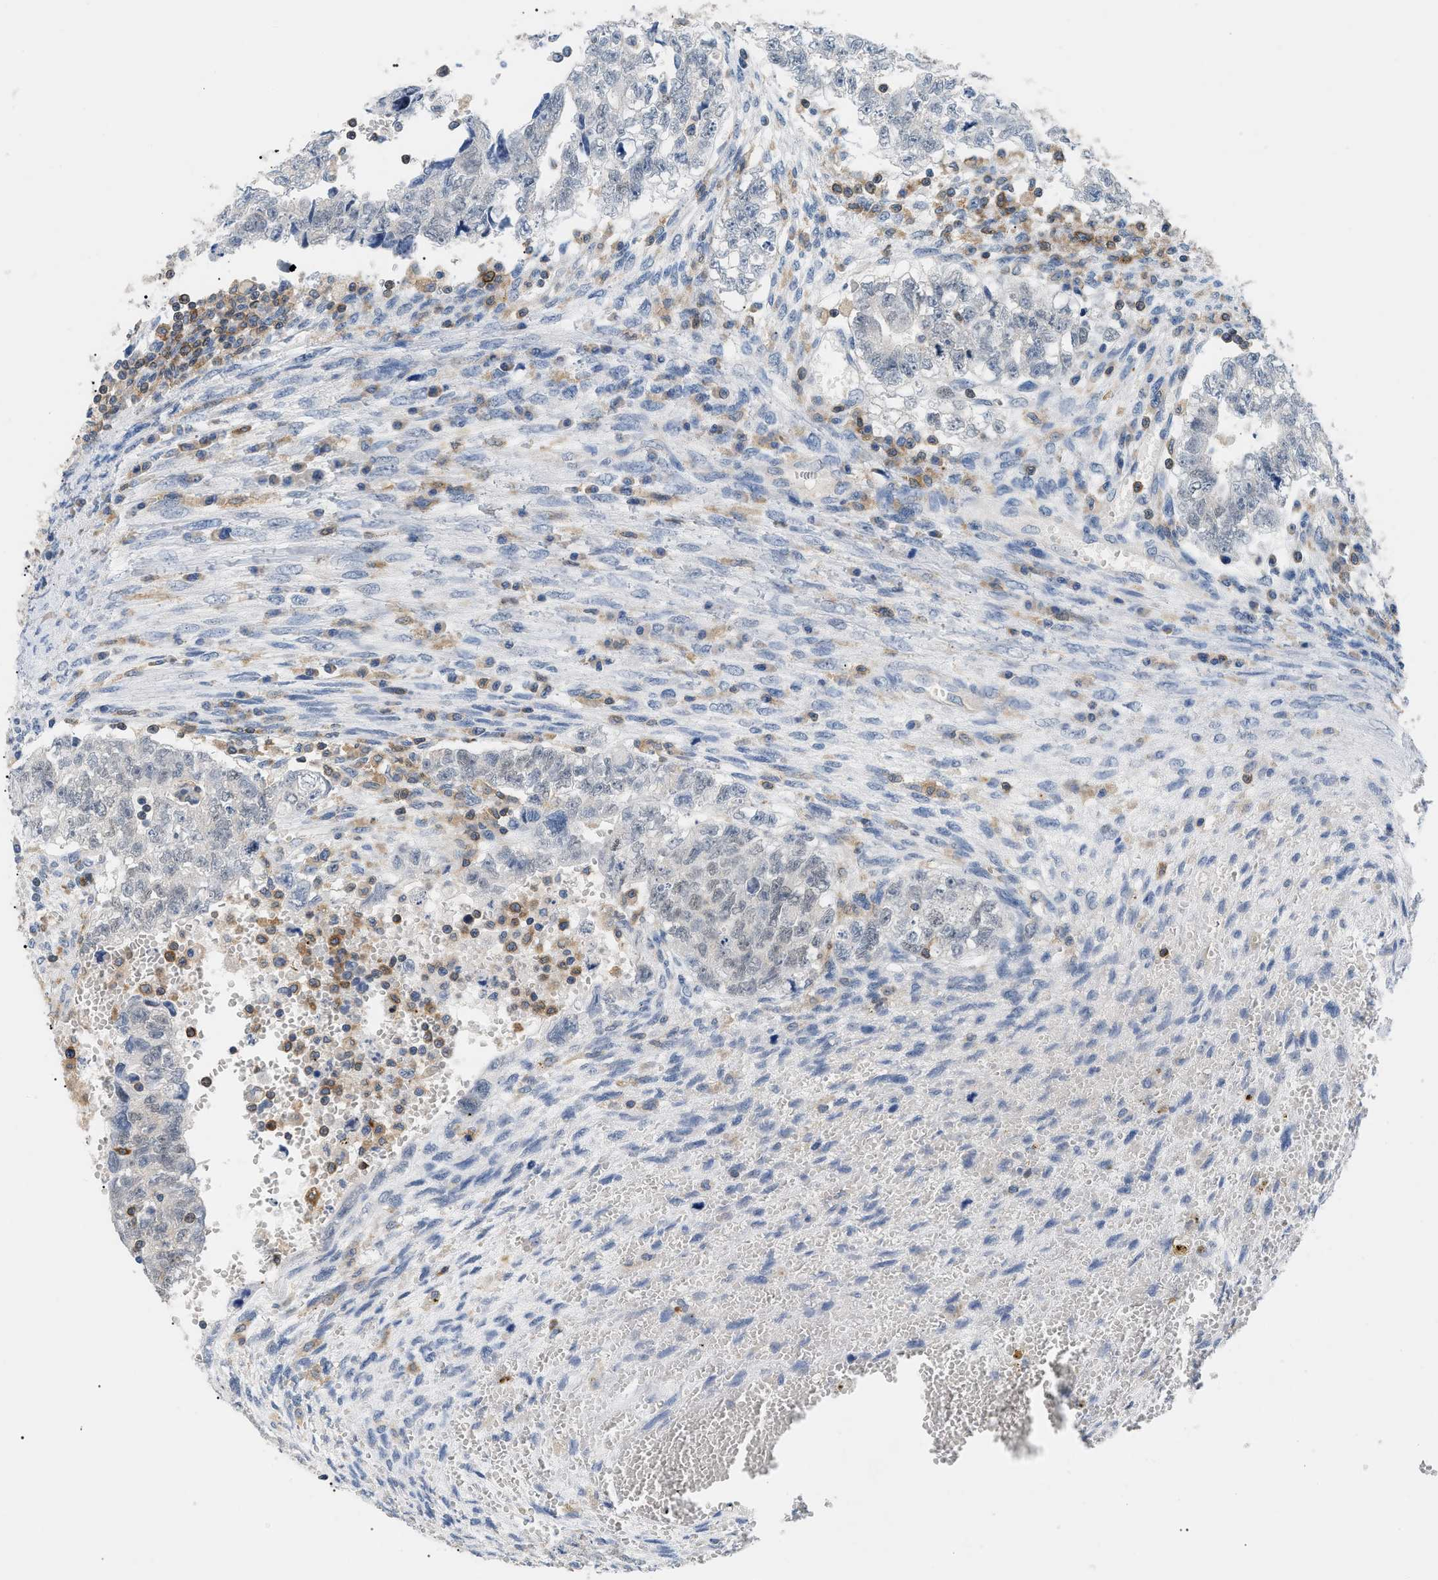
{"staining": {"intensity": "negative", "quantity": "none", "location": "none"}, "tissue": "testis cancer", "cell_type": "Tumor cells", "image_type": "cancer", "snomed": [{"axis": "morphology", "description": "Seminoma, NOS"}, {"axis": "morphology", "description": "Carcinoma, Embryonal, NOS"}, {"axis": "topography", "description": "Testis"}], "caption": "Immunohistochemistry (IHC) of human testis embryonal carcinoma displays no staining in tumor cells.", "gene": "INPP5D", "patient": {"sex": "male", "age": 38}}